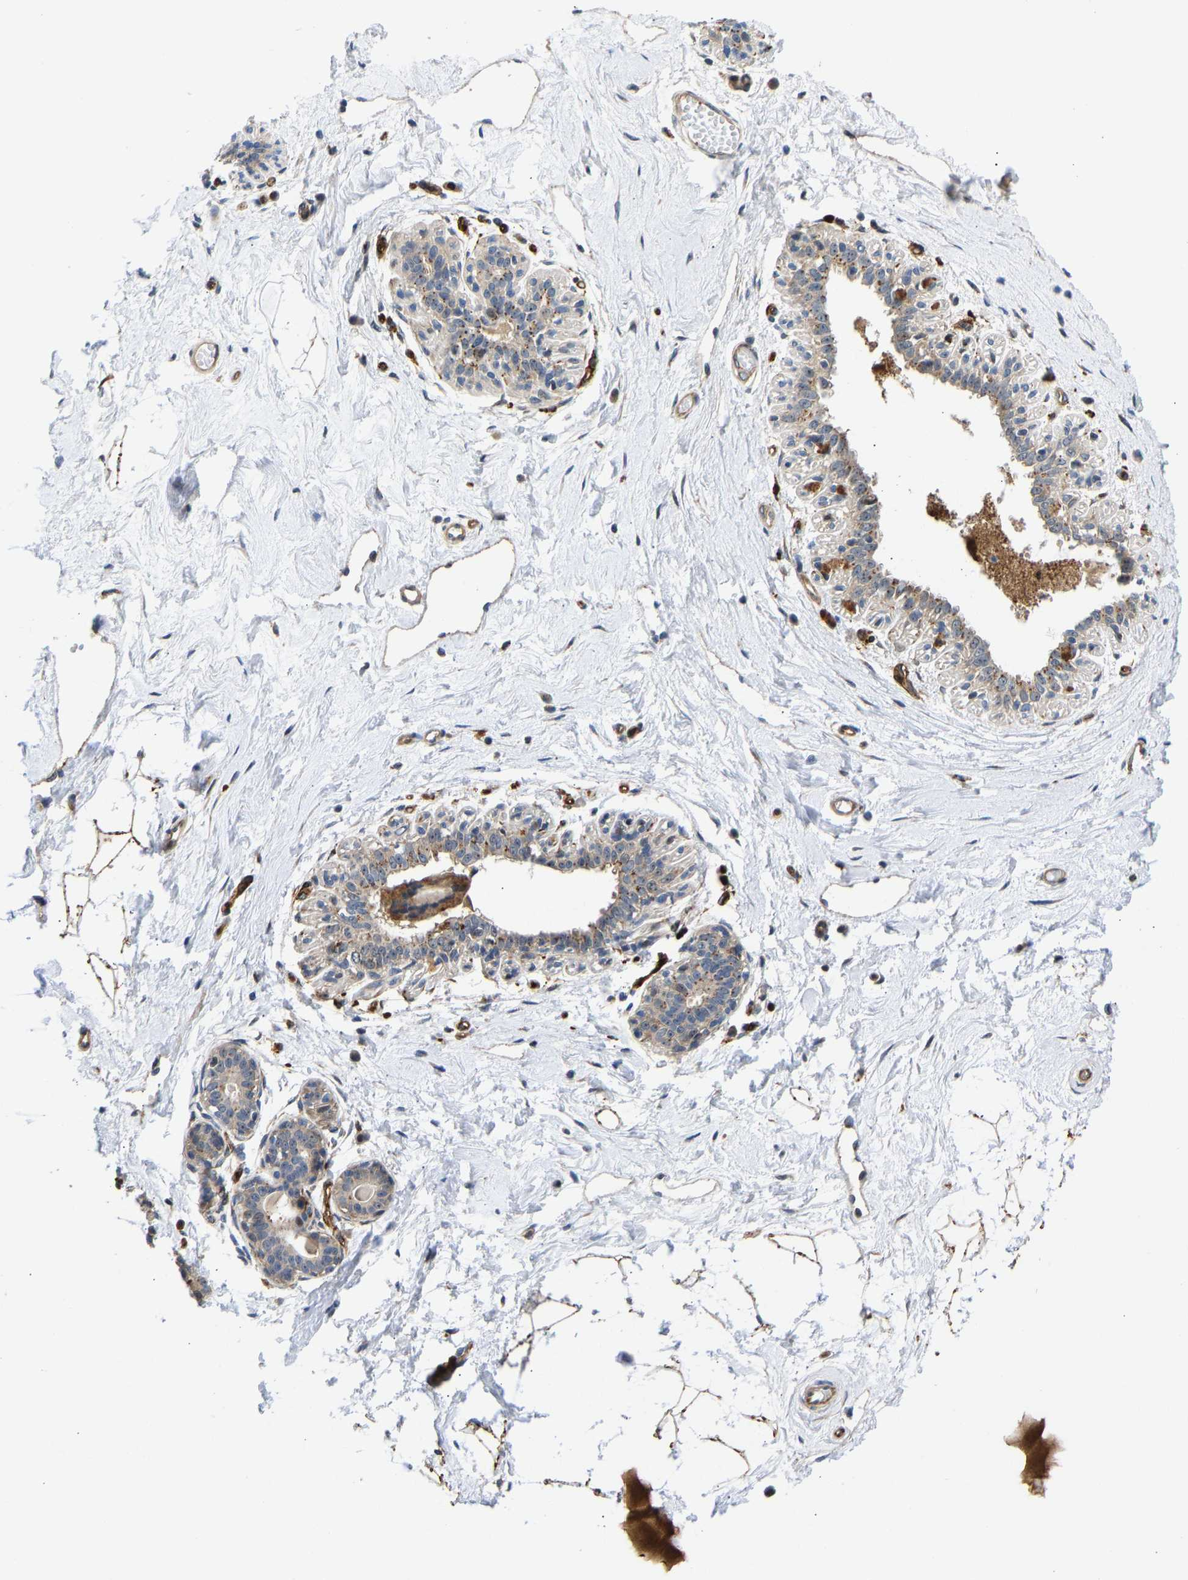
{"staining": {"intensity": "moderate", "quantity": ">75%", "location": "cytoplasmic/membranous"}, "tissue": "breast", "cell_type": "Adipocytes", "image_type": "normal", "snomed": [{"axis": "morphology", "description": "Normal tissue, NOS"}, {"axis": "topography", "description": "Breast"}], "caption": "Immunohistochemical staining of benign human breast displays medium levels of moderate cytoplasmic/membranous staining in approximately >75% of adipocytes. Ihc stains the protein of interest in brown and the nuclei are stained blue.", "gene": "RESF1", "patient": {"sex": "female", "age": 45}}